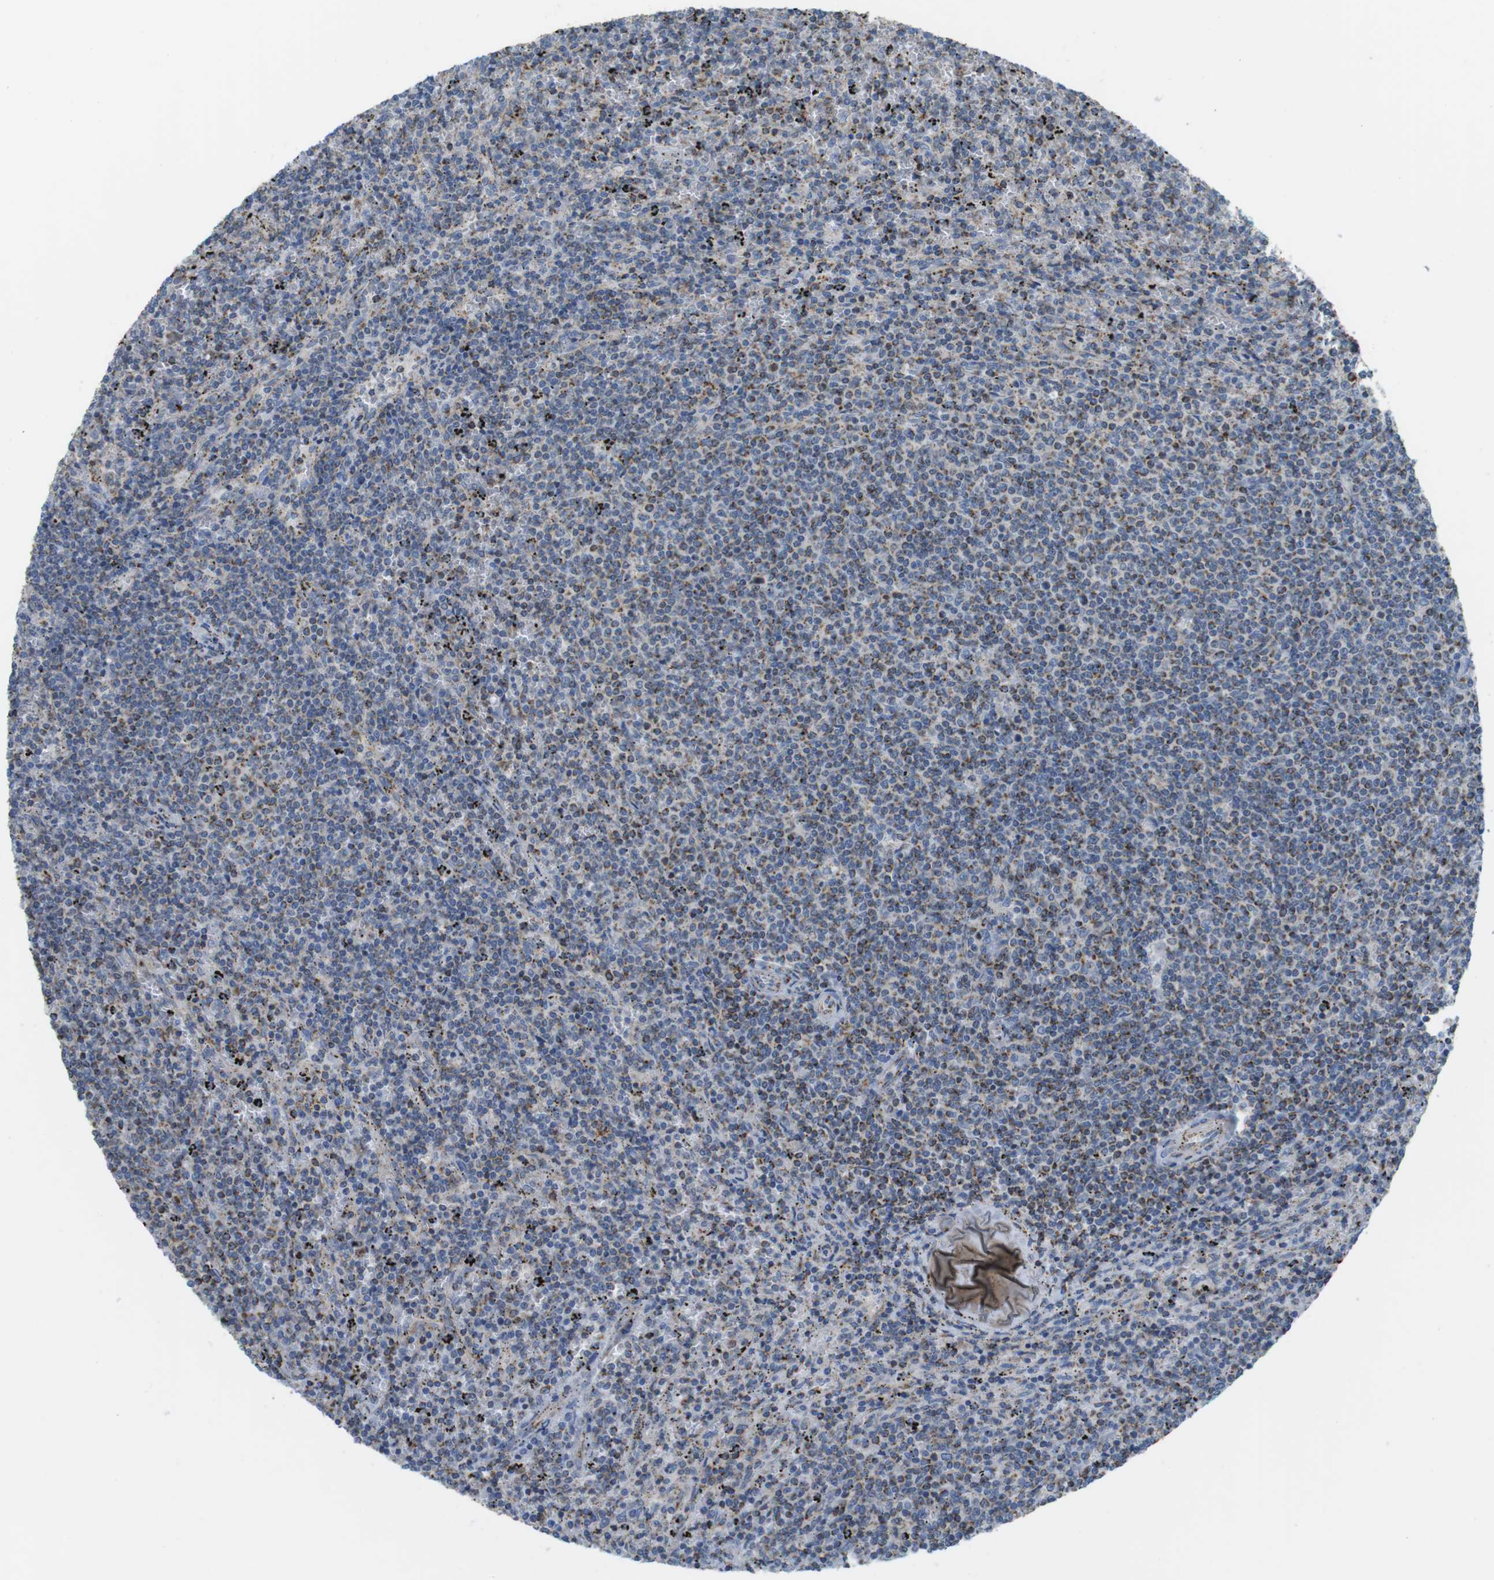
{"staining": {"intensity": "negative", "quantity": "none", "location": "none"}, "tissue": "lymphoma", "cell_type": "Tumor cells", "image_type": "cancer", "snomed": [{"axis": "morphology", "description": "Malignant lymphoma, non-Hodgkin's type, Low grade"}, {"axis": "topography", "description": "Spleen"}], "caption": "Immunohistochemistry (IHC) photomicrograph of neoplastic tissue: human low-grade malignant lymphoma, non-Hodgkin's type stained with DAB (3,3'-diaminobenzidine) displays no significant protein expression in tumor cells.", "gene": "GRIK2", "patient": {"sex": "female", "age": 50}}